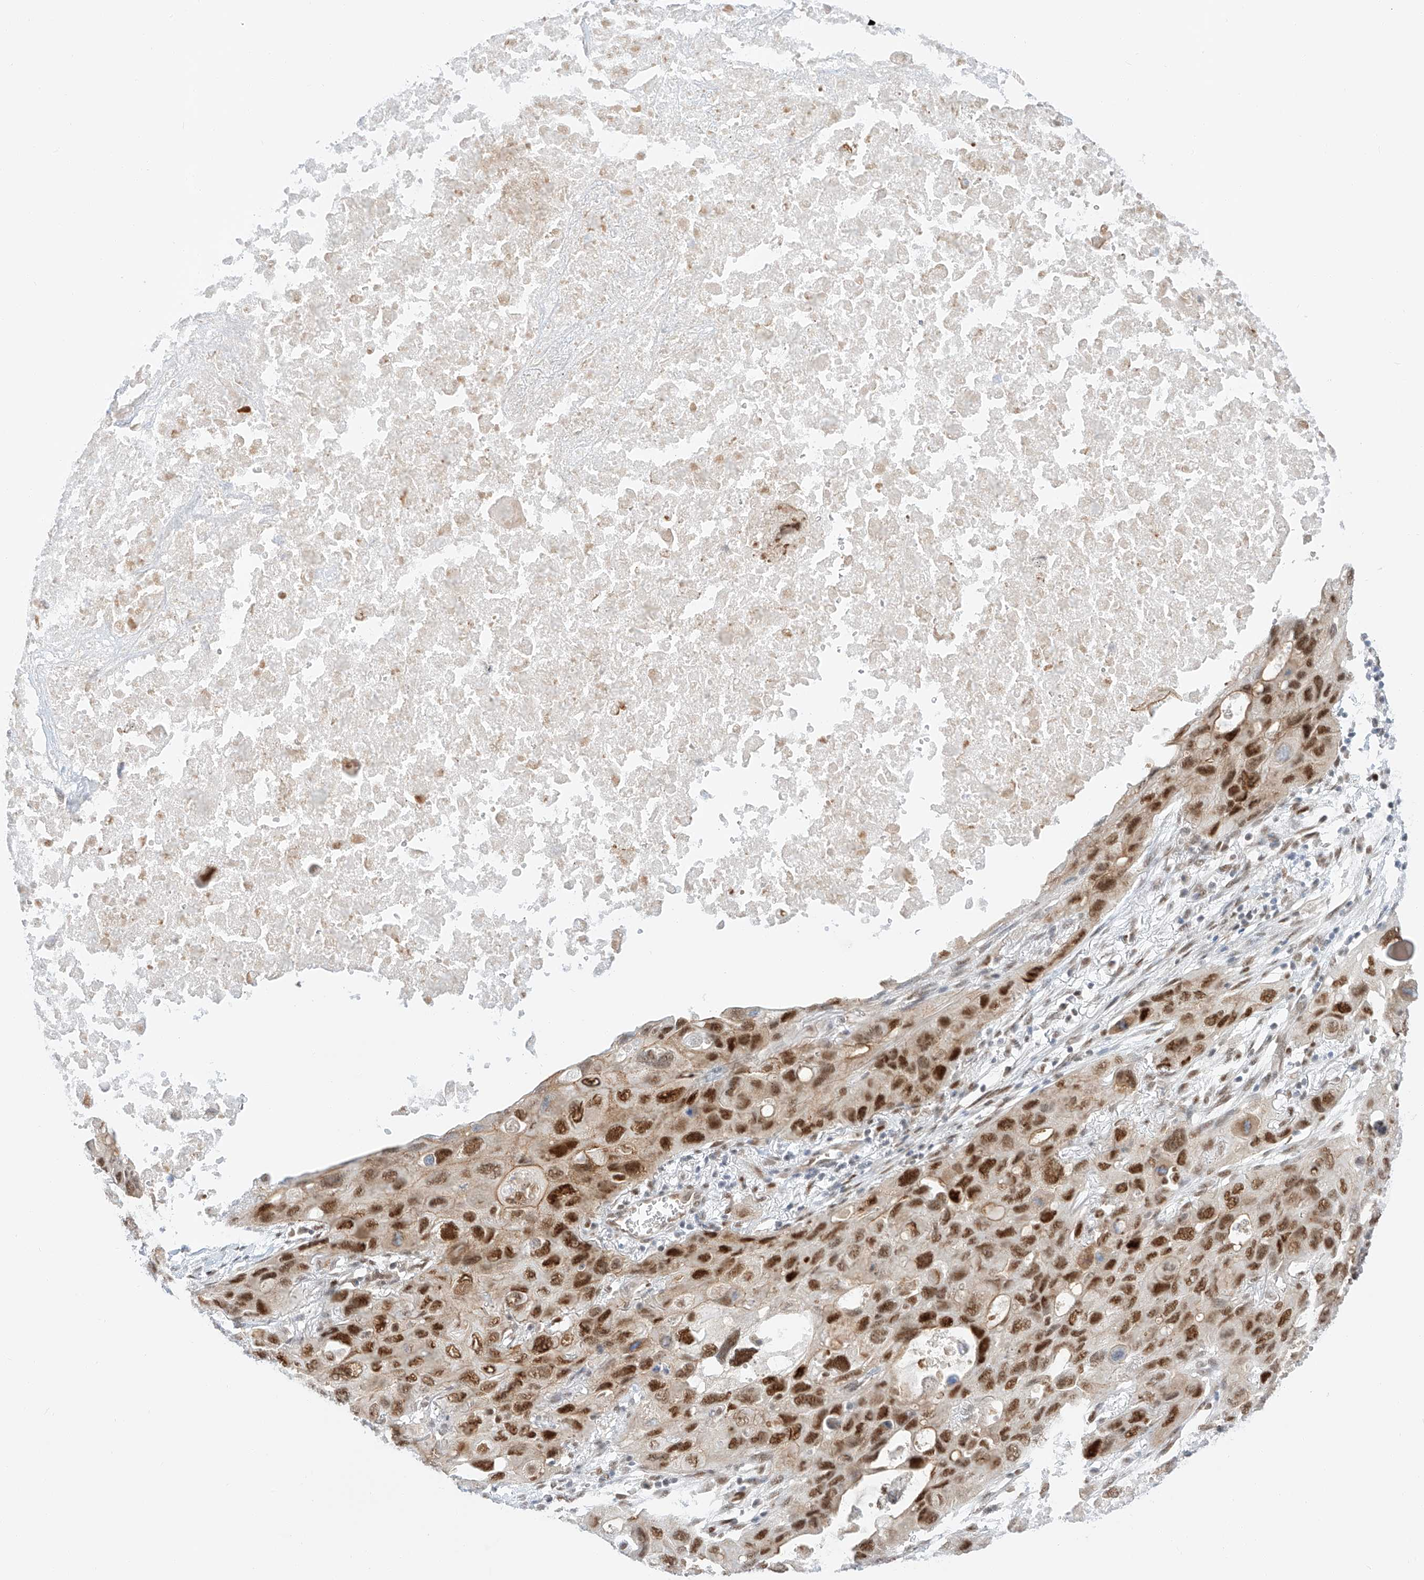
{"staining": {"intensity": "strong", "quantity": ">75%", "location": "cytoplasmic/membranous,nuclear"}, "tissue": "lung cancer", "cell_type": "Tumor cells", "image_type": "cancer", "snomed": [{"axis": "morphology", "description": "Squamous cell carcinoma, NOS"}, {"axis": "topography", "description": "Lung"}], "caption": "Immunohistochemical staining of human lung squamous cell carcinoma demonstrates strong cytoplasmic/membranous and nuclear protein staining in approximately >75% of tumor cells.", "gene": "POGK", "patient": {"sex": "female", "age": 73}}